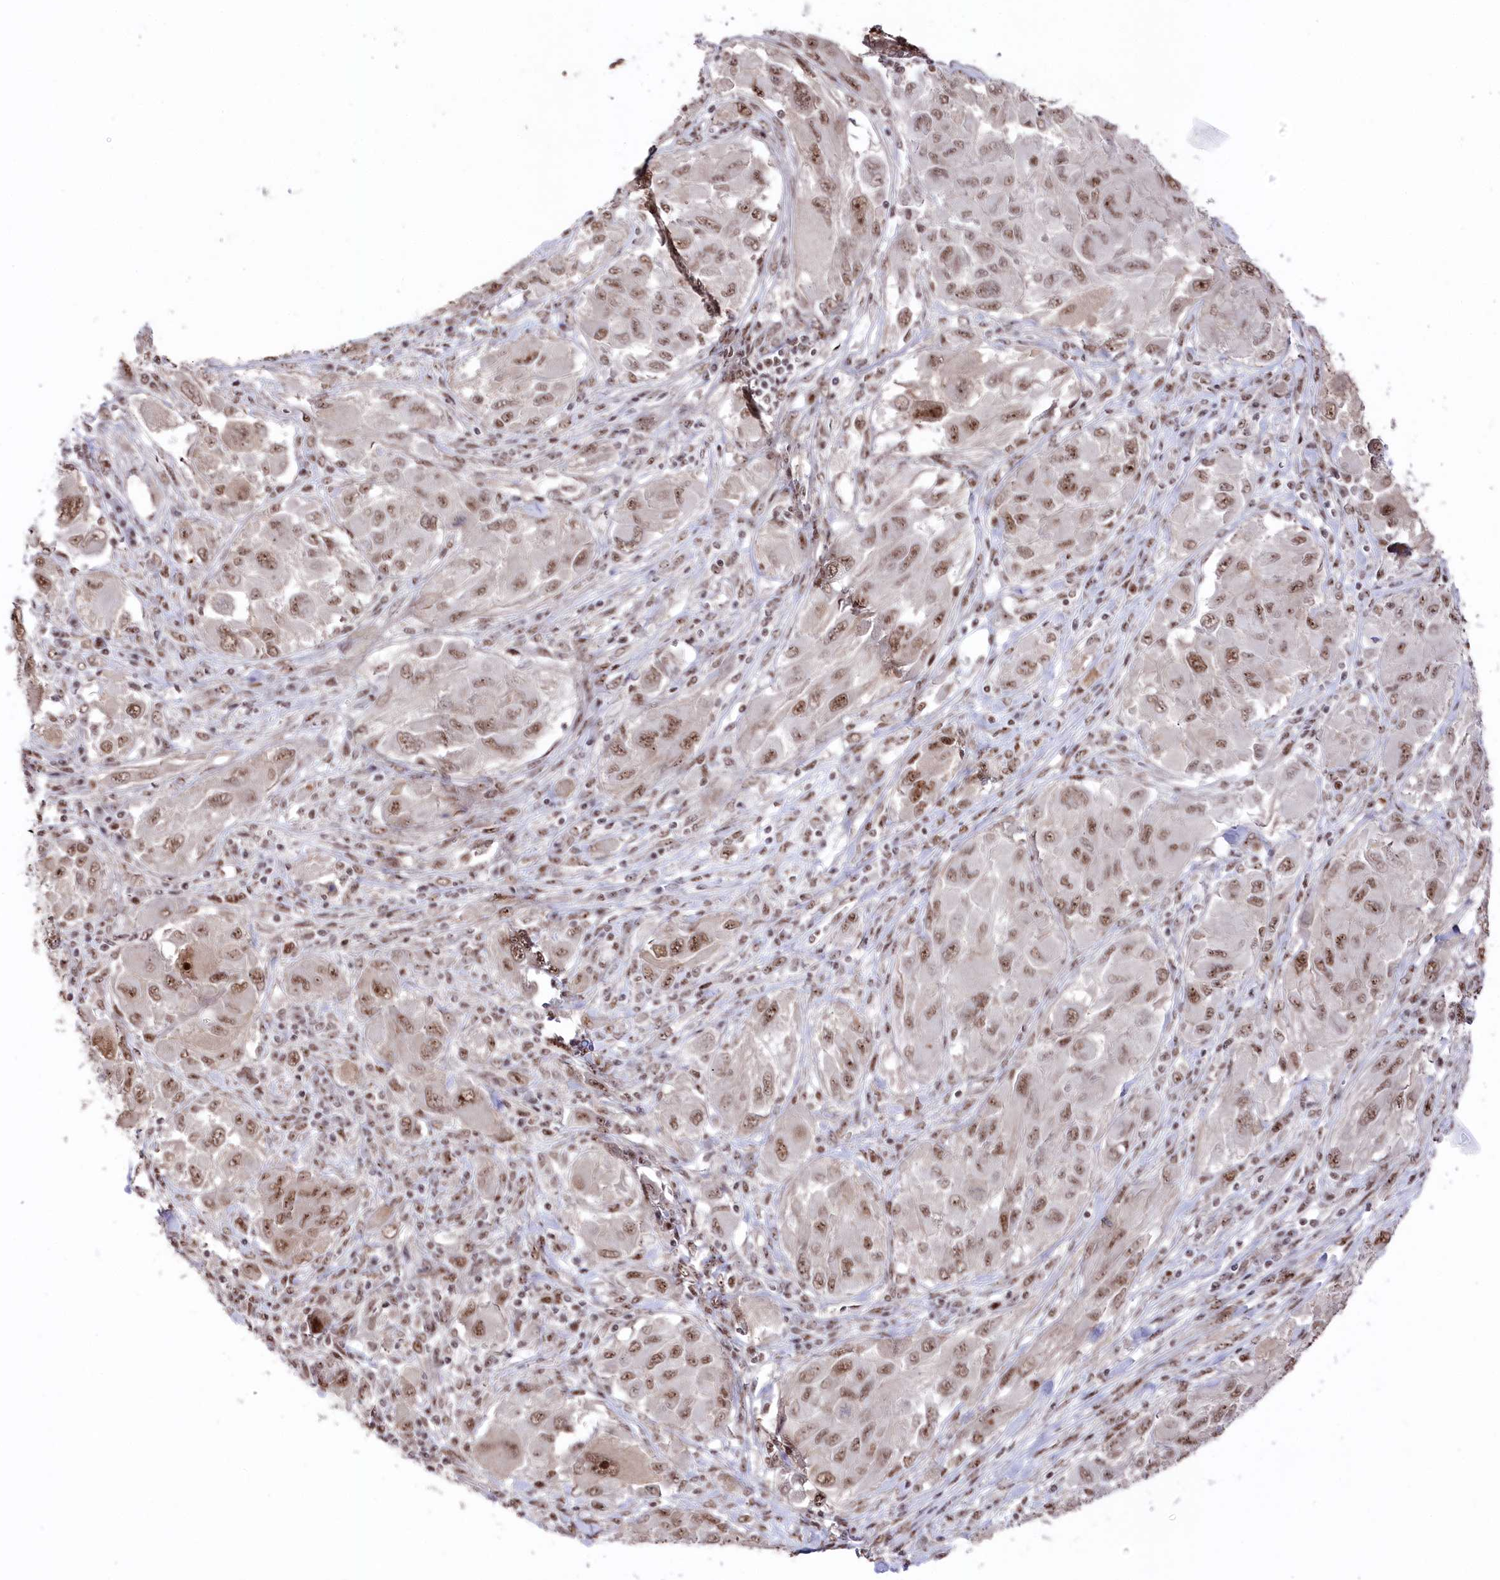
{"staining": {"intensity": "moderate", "quantity": ">75%", "location": "nuclear"}, "tissue": "melanoma", "cell_type": "Tumor cells", "image_type": "cancer", "snomed": [{"axis": "morphology", "description": "Malignant melanoma, NOS"}, {"axis": "topography", "description": "Skin"}], "caption": "Immunohistochemical staining of human malignant melanoma demonstrates moderate nuclear protein staining in about >75% of tumor cells.", "gene": "POLR2H", "patient": {"sex": "female", "age": 91}}